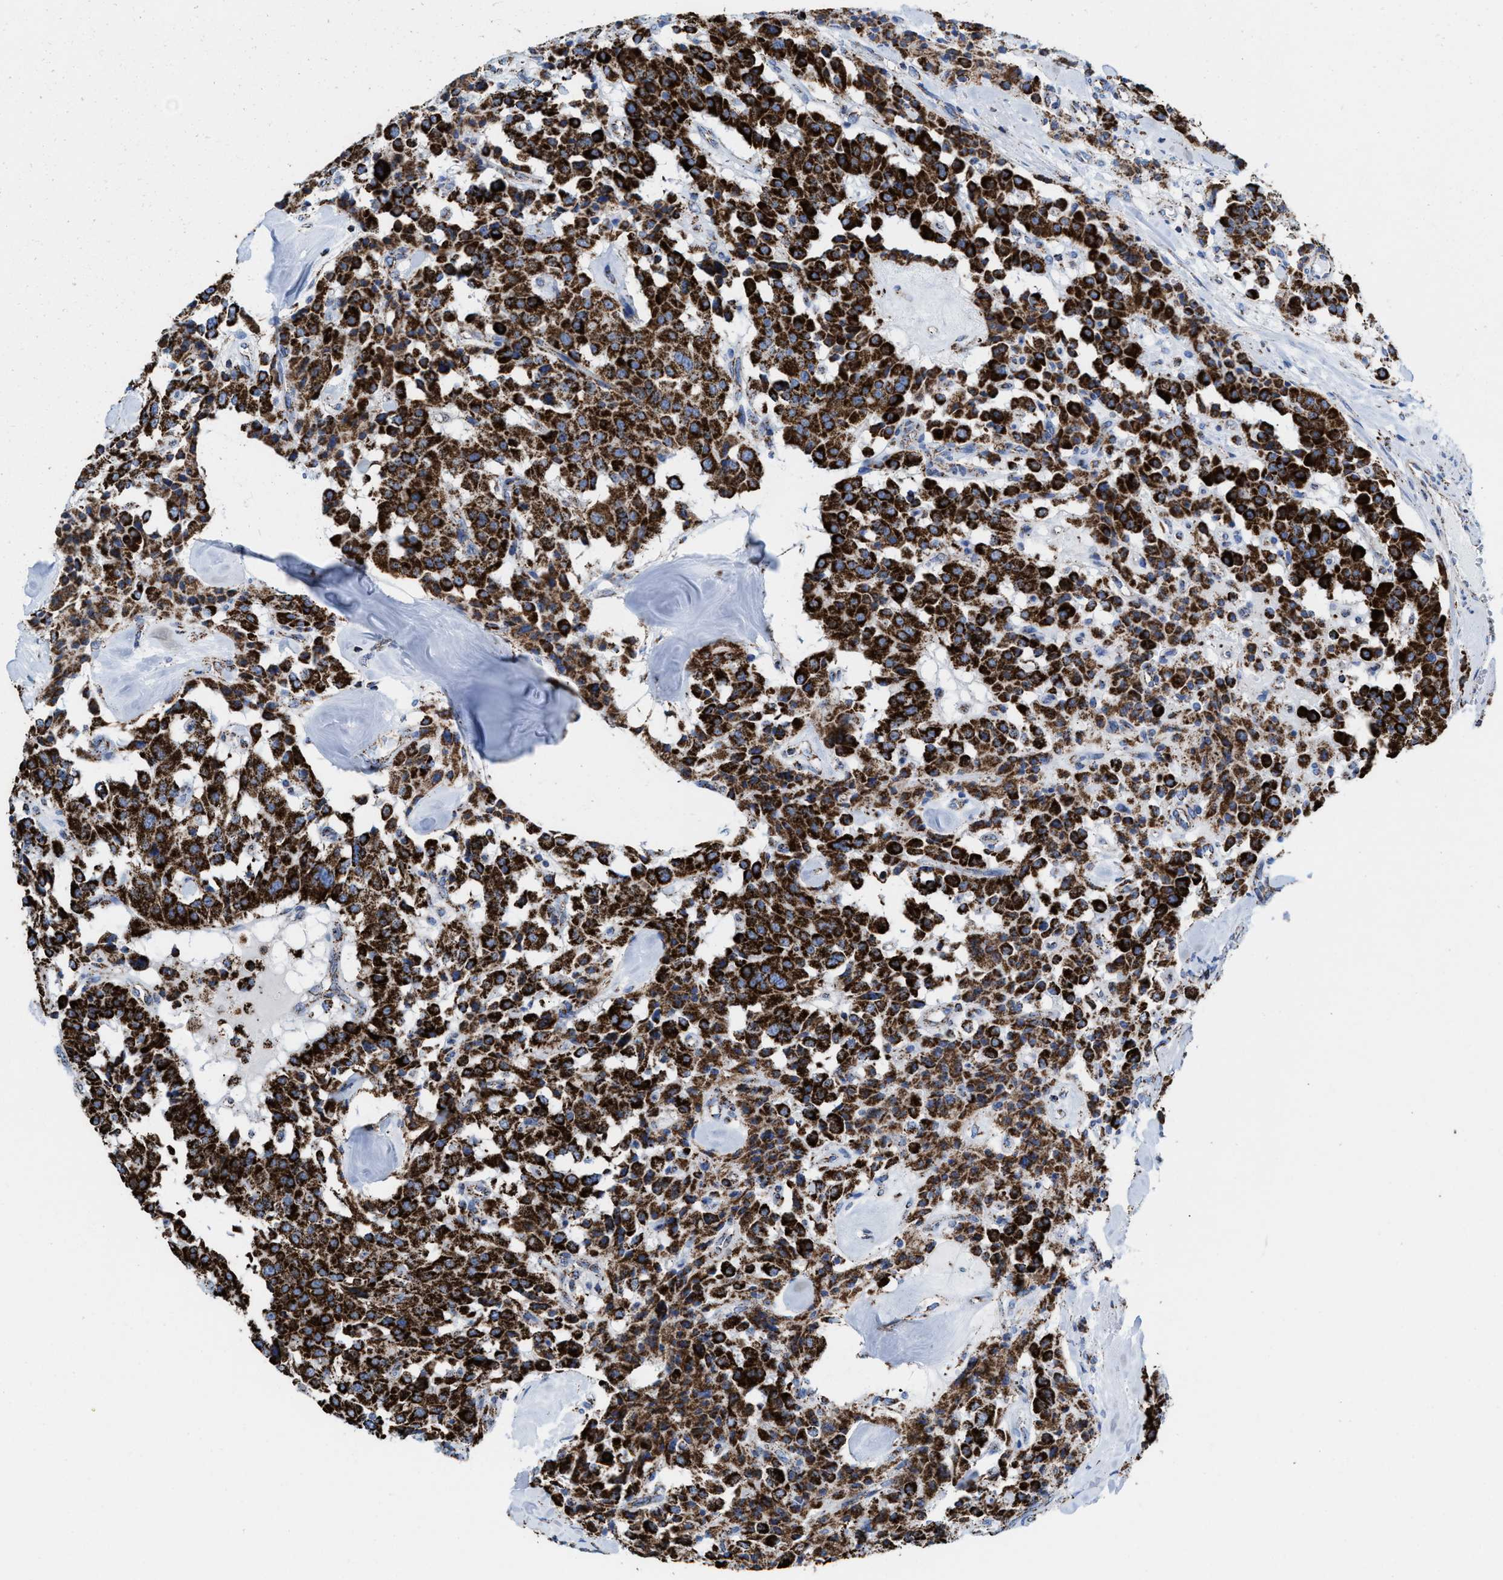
{"staining": {"intensity": "strong", "quantity": ">75%", "location": "cytoplasmic/membranous"}, "tissue": "carcinoid", "cell_type": "Tumor cells", "image_type": "cancer", "snomed": [{"axis": "morphology", "description": "Carcinoid, malignant, NOS"}, {"axis": "topography", "description": "Lung"}], "caption": "A brown stain labels strong cytoplasmic/membranous staining of a protein in carcinoid tumor cells.", "gene": "ECHS1", "patient": {"sex": "male", "age": 30}}